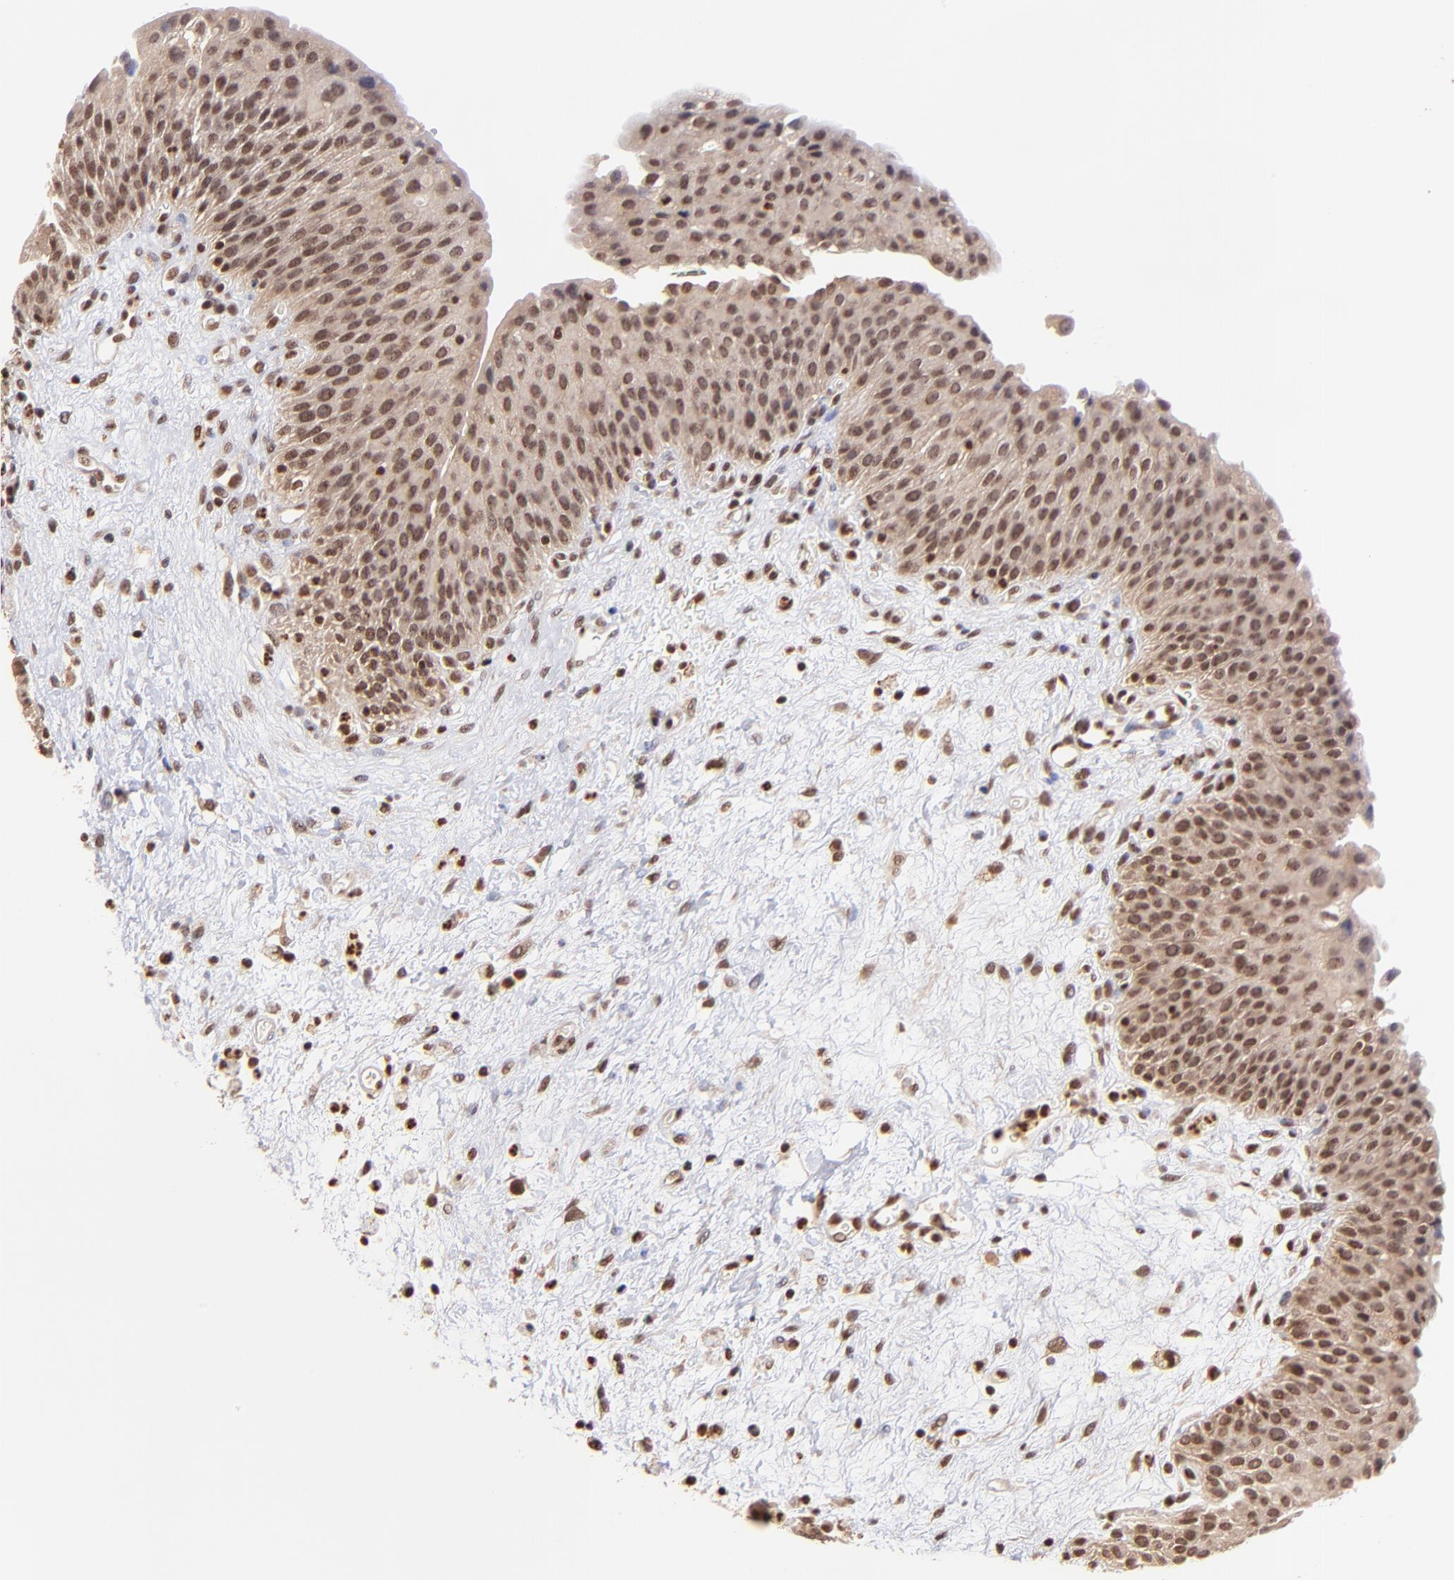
{"staining": {"intensity": "moderate", "quantity": ">75%", "location": "cytoplasmic/membranous,nuclear"}, "tissue": "urinary bladder", "cell_type": "Urothelial cells", "image_type": "normal", "snomed": [{"axis": "morphology", "description": "Normal tissue, NOS"}, {"axis": "morphology", "description": "Dysplasia, NOS"}, {"axis": "topography", "description": "Urinary bladder"}], "caption": "Moderate cytoplasmic/membranous,nuclear positivity for a protein is present in about >75% of urothelial cells of unremarkable urinary bladder using immunohistochemistry (IHC).", "gene": "WDR25", "patient": {"sex": "male", "age": 35}}